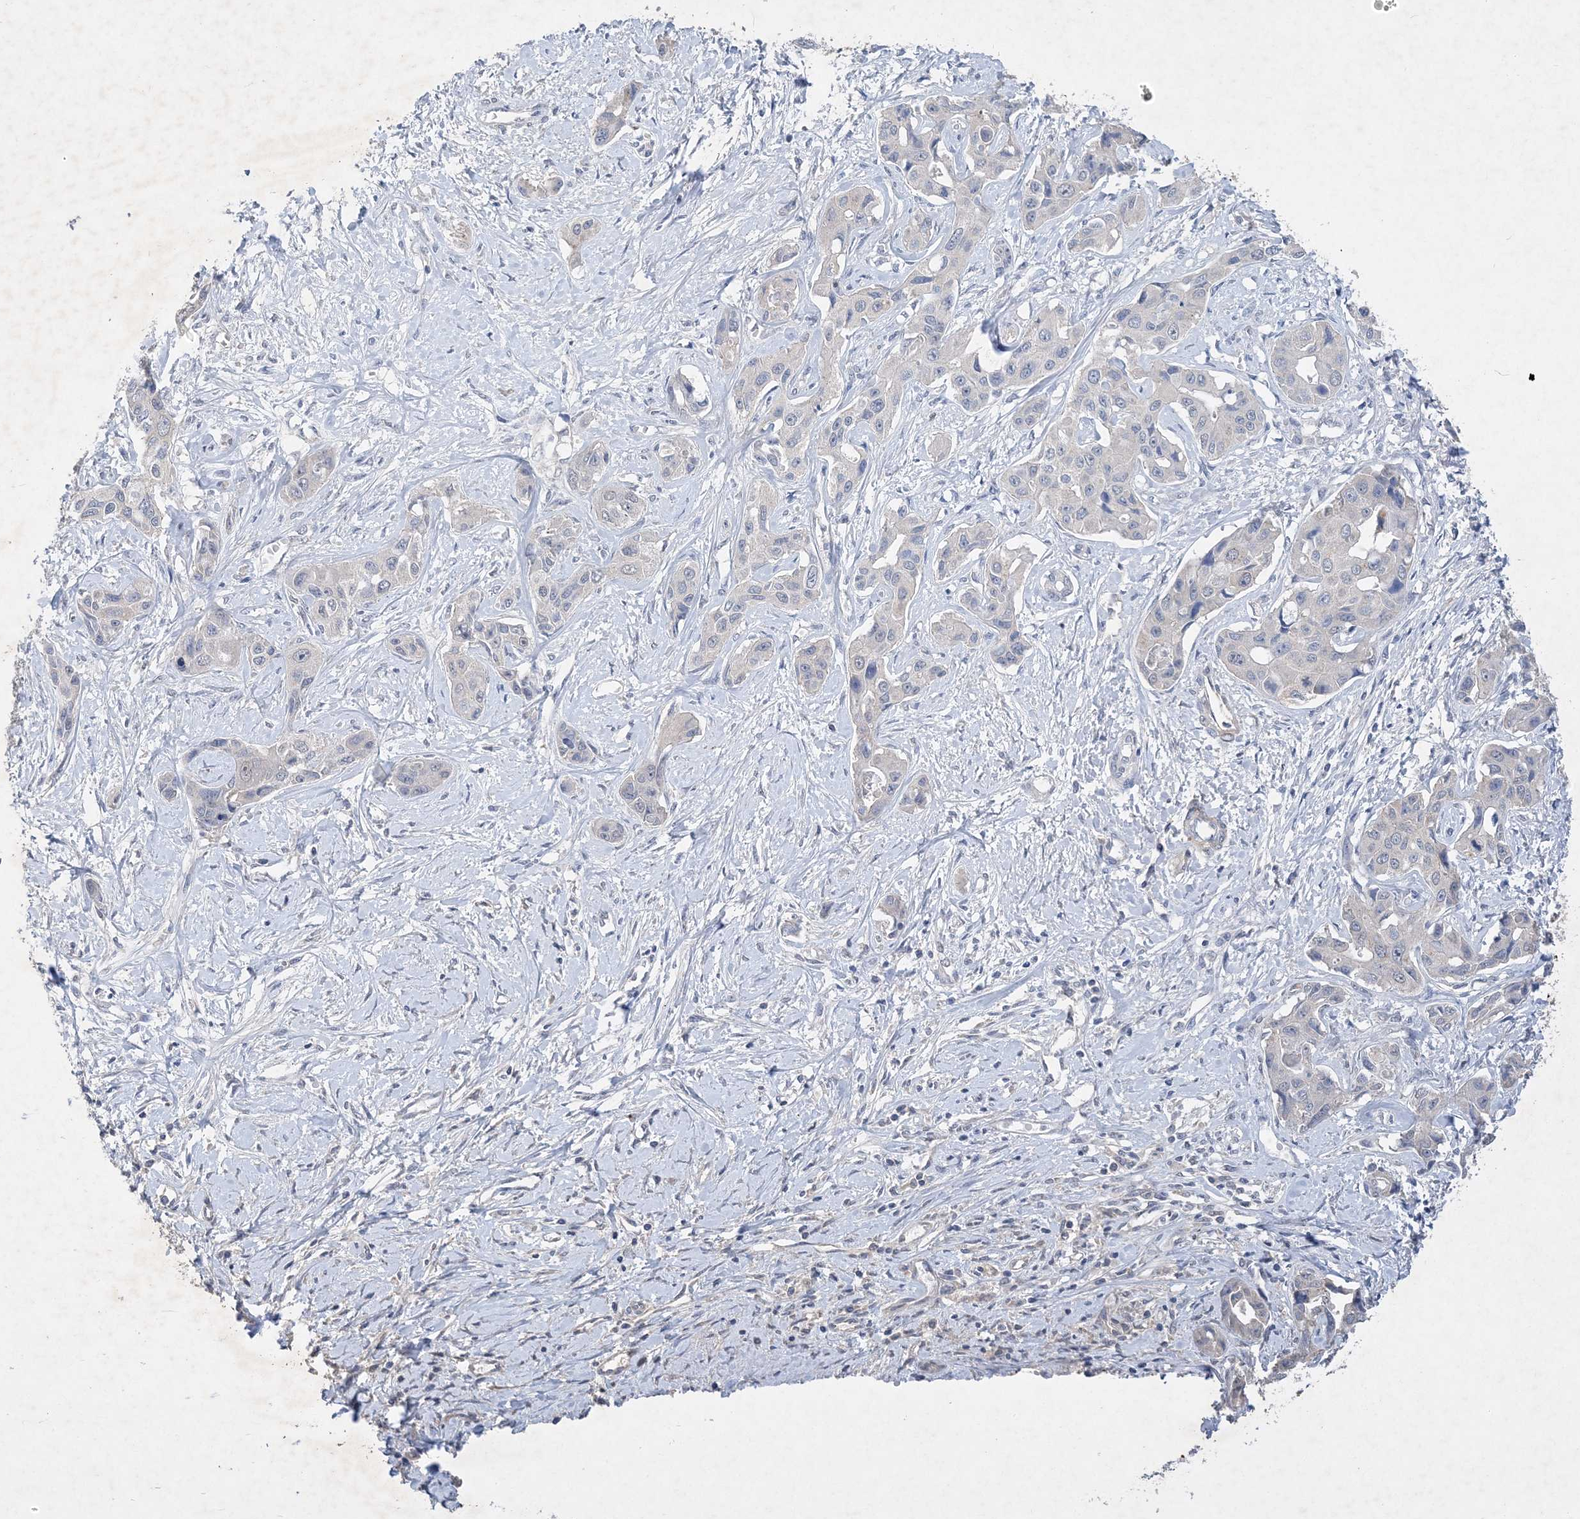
{"staining": {"intensity": "negative", "quantity": "none", "location": "none"}, "tissue": "liver cancer", "cell_type": "Tumor cells", "image_type": "cancer", "snomed": [{"axis": "morphology", "description": "Cholangiocarcinoma"}, {"axis": "topography", "description": "Liver"}], "caption": "Tumor cells are negative for brown protein staining in cholangiocarcinoma (liver).", "gene": "C11orf58", "patient": {"sex": "male", "age": 59}}